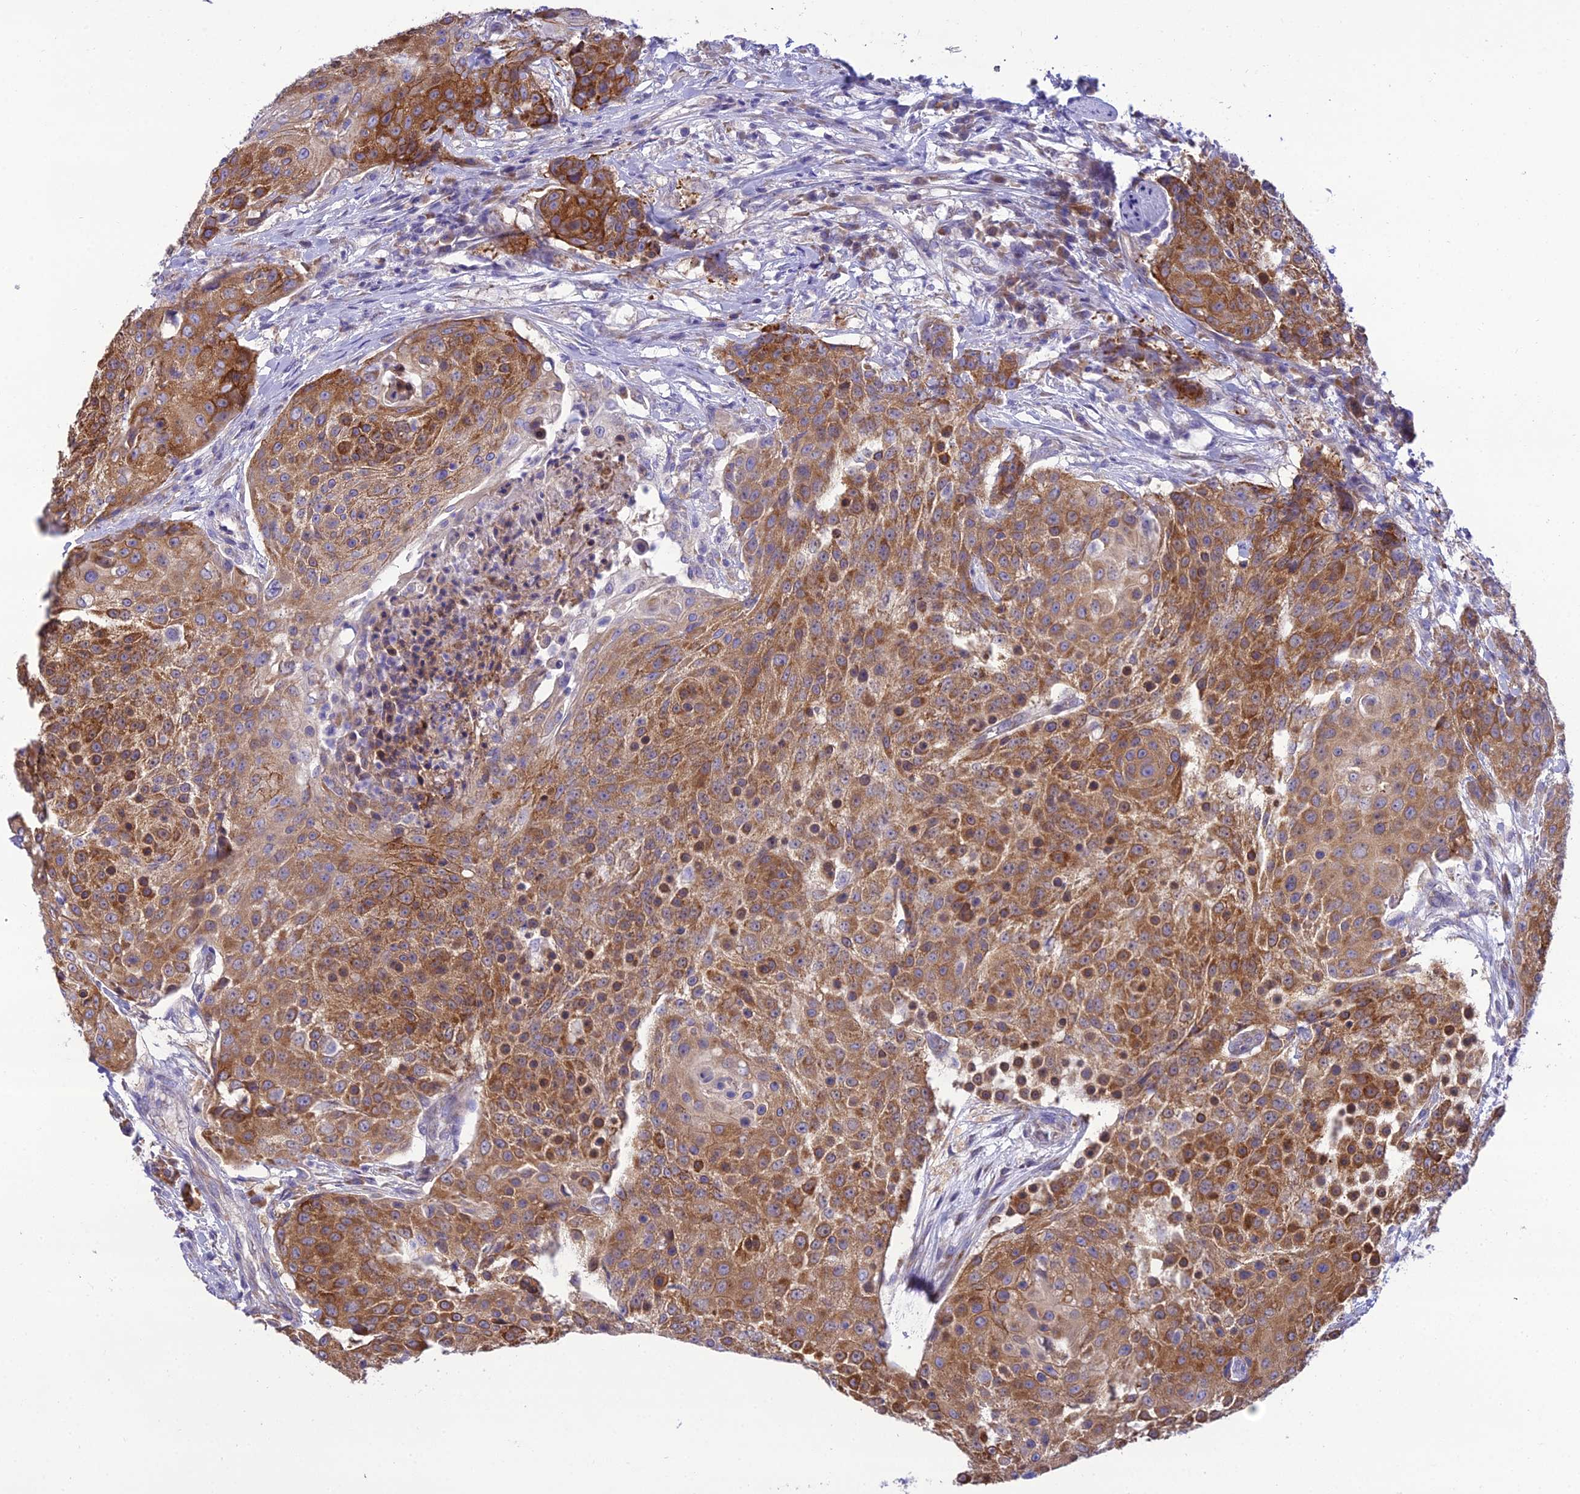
{"staining": {"intensity": "moderate", "quantity": ">75%", "location": "cytoplasmic/membranous"}, "tissue": "urothelial cancer", "cell_type": "Tumor cells", "image_type": "cancer", "snomed": [{"axis": "morphology", "description": "Urothelial carcinoma, High grade"}, {"axis": "topography", "description": "Urinary bladder"}], "caption": "Urothelial cancer tissue exhibits moderate cytoplasmic/membranous expression in about >75% of tumor cells", "gene": "CLCN7", "patient": {"sex": "female", "age": 63}}